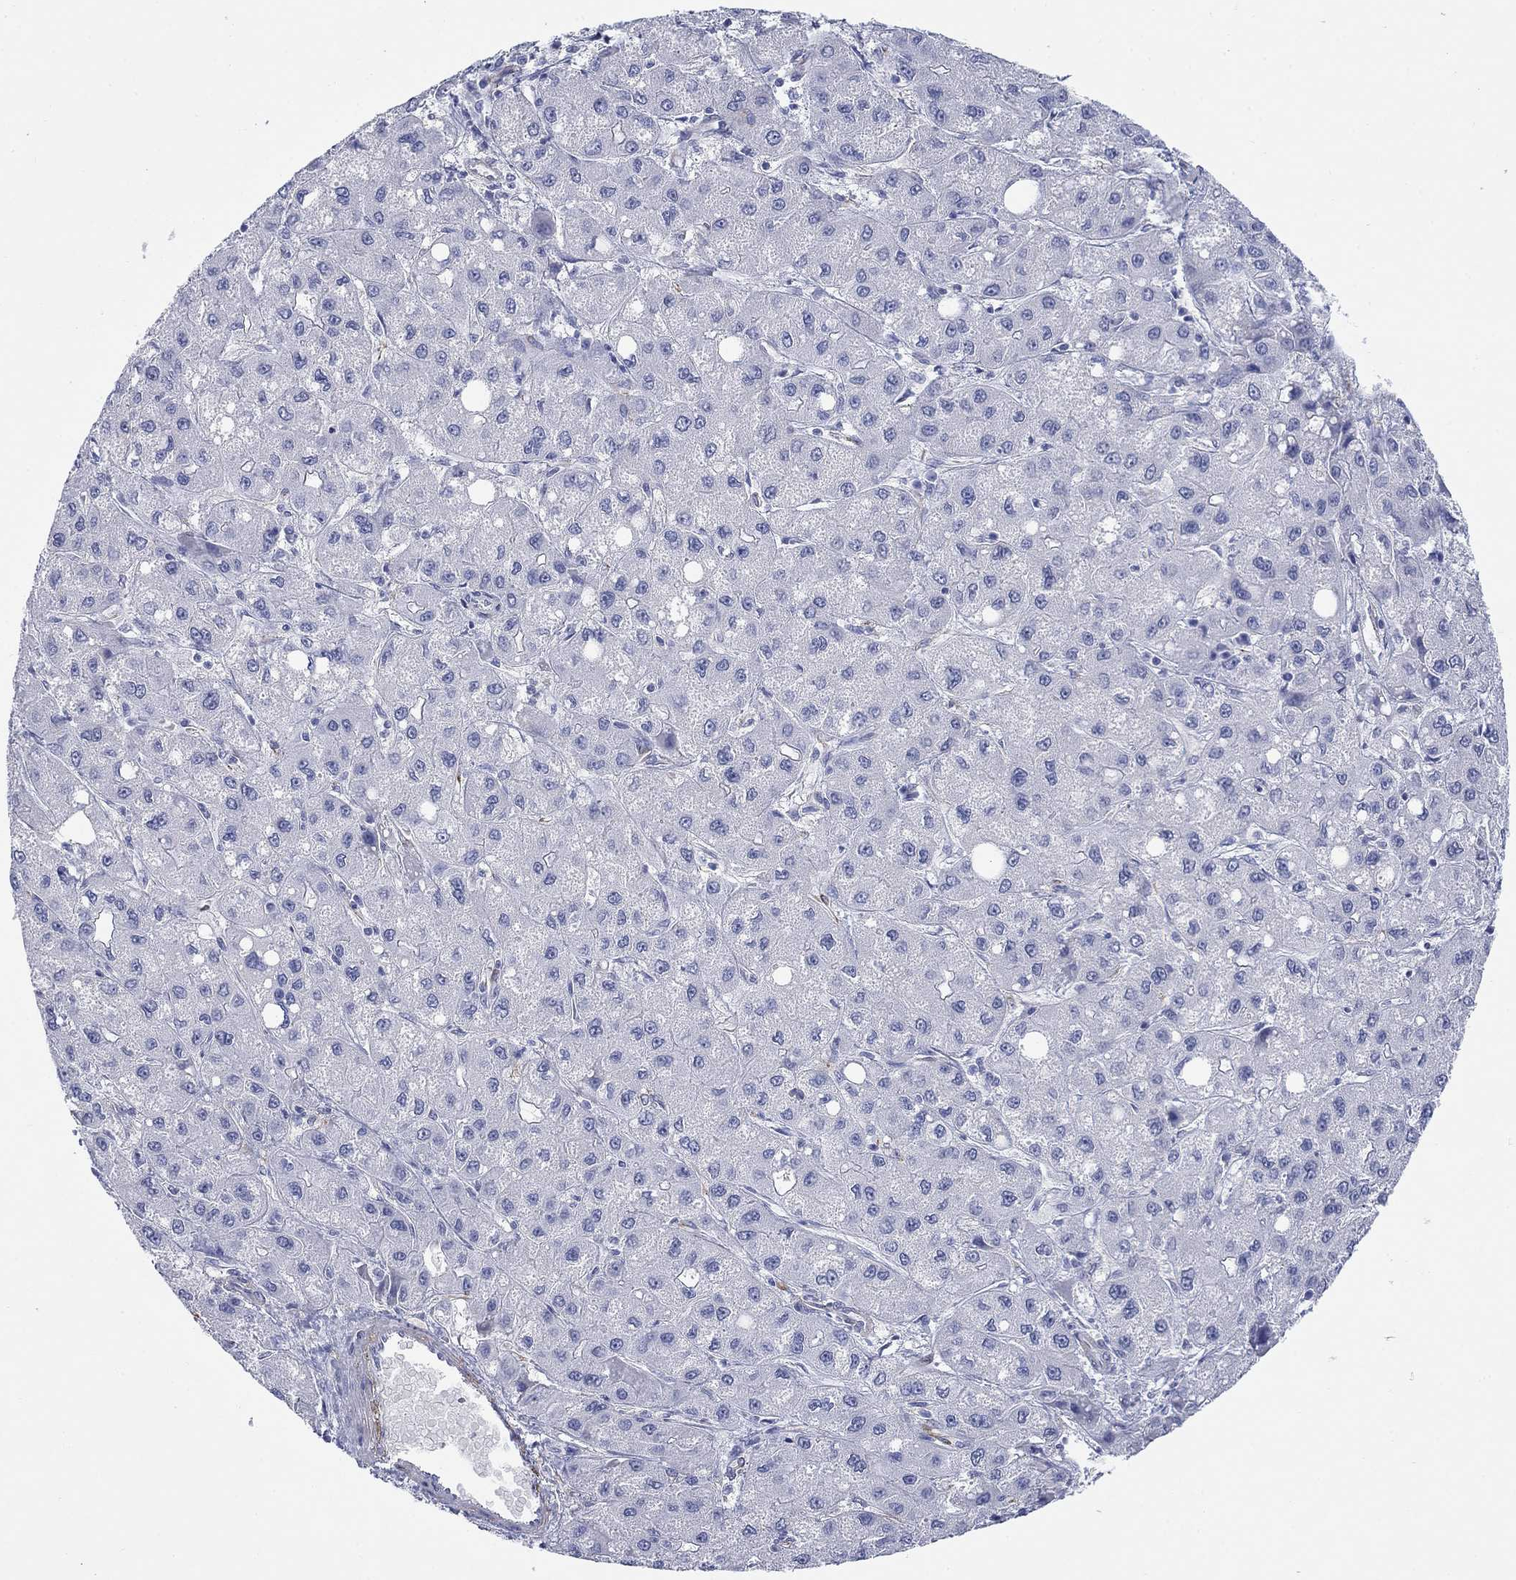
{"staining": {"intensity": "negative", "quantity": "none", "location": "none"}, "tissue": "liver cancer", "cell_type": "Tumor cells", "image_type": "cancer", "snomed": [{"axis": "morphology", "description": "Carcinoma, Hepatocellular, NOS"}, {"axis": "topography", "description": "Liver"}], "caption": "Tumor cells show no significant staining in liver cancer.", "gene": "PTPRZ1", "patient": {"sex": "male", "age": 73}}